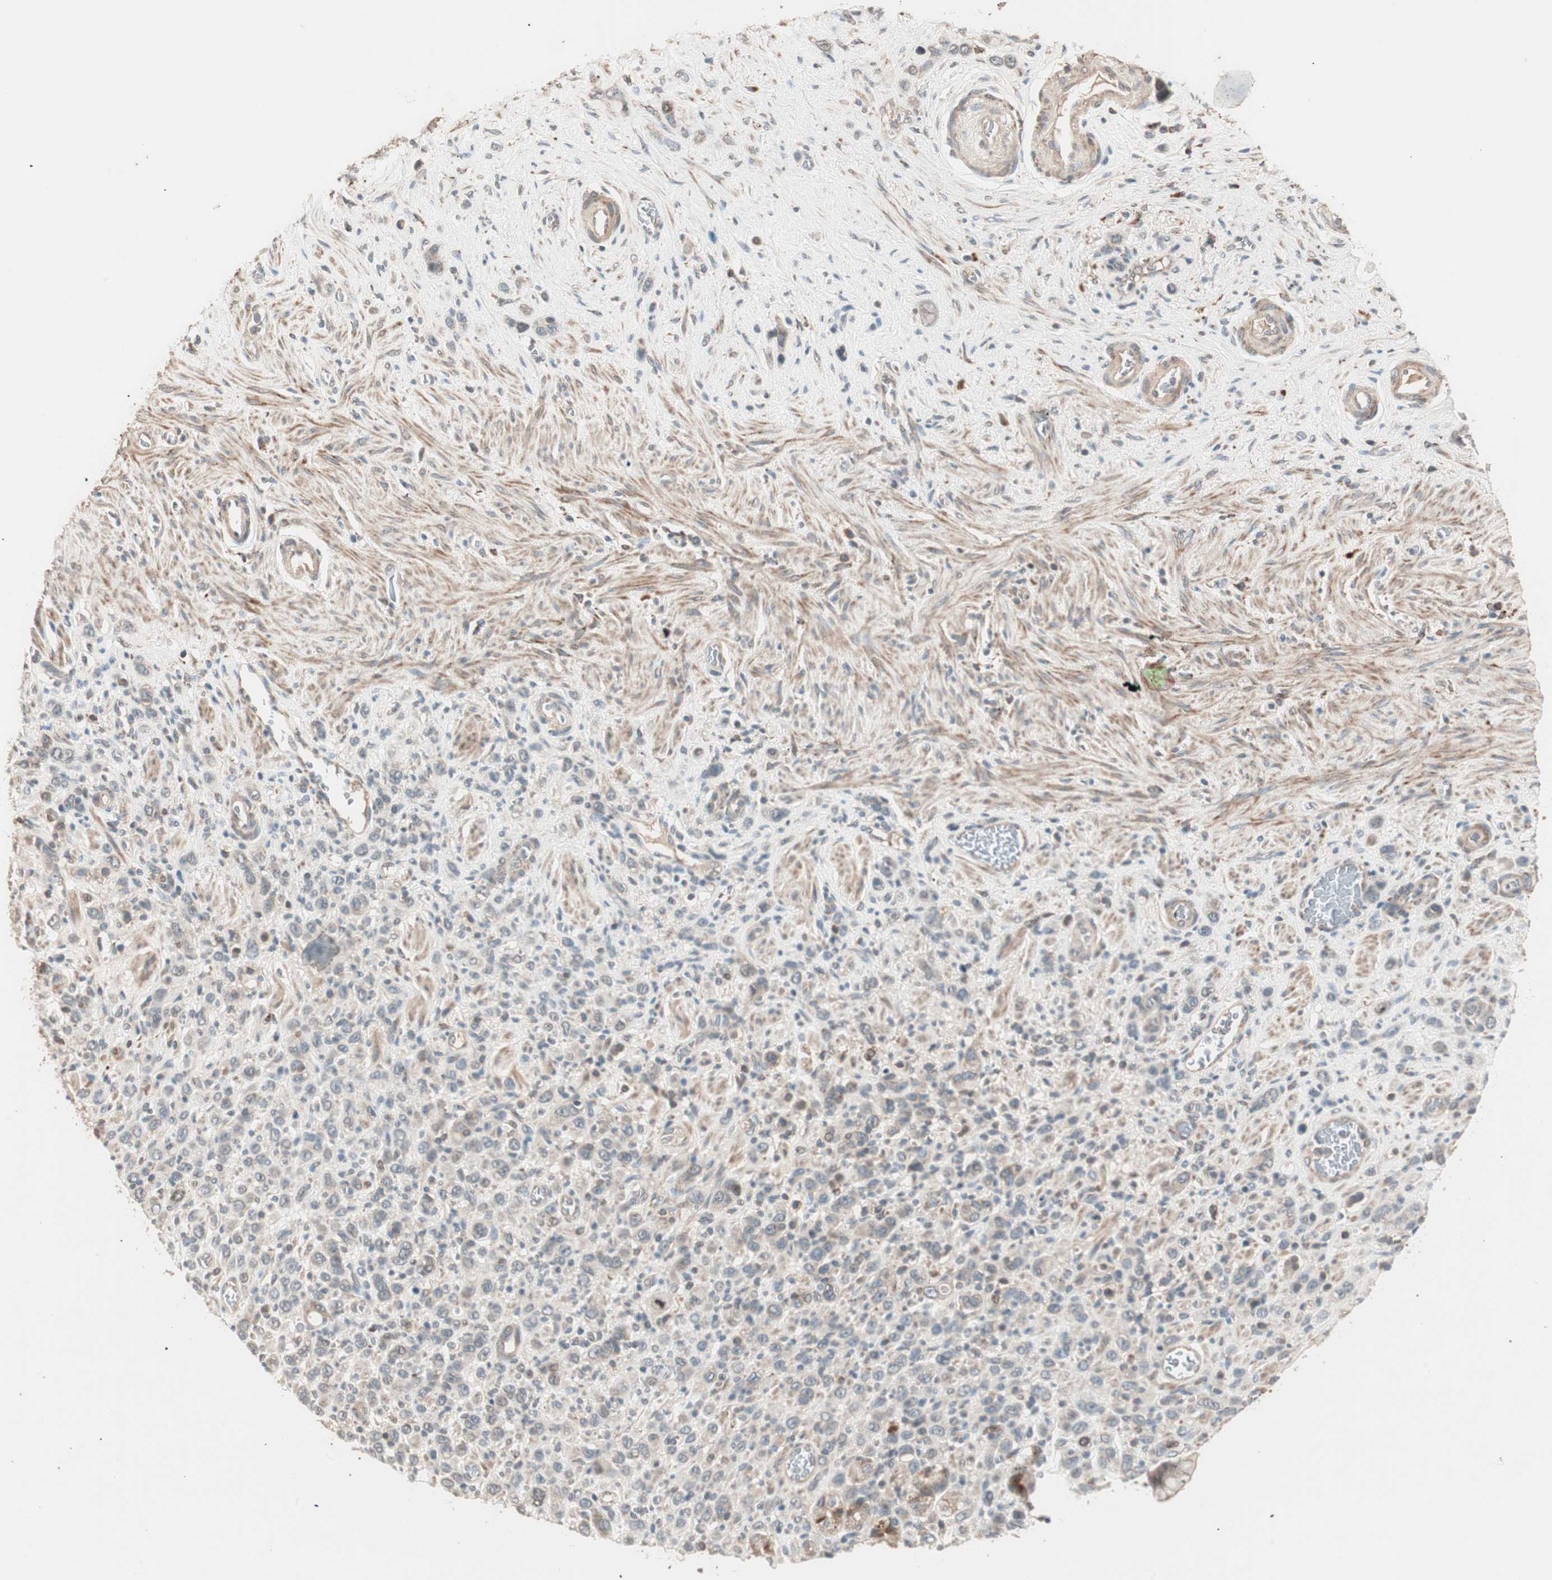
{"staining": {"intensity": "weak", "quantity": ">75%", "location": "cytoplasmic/membranous"}, "tissue": "stomach cancer", "cell_type": "Tumor cells", "image_type": "cancer", "snomed": [{"axis": "morphology", "description": "Normal tissue, NOS"}, {"axis": "morphology", "description": "Adenocarcinoma, NOS"}, {"axis": "morphology", "description": "Adenocarcinoma, High grade"}, {"axis": "topography", "description": "Stomach, upper"}, {"axis": "topography", "description": "Stomach"}], "caption": "Immunohistochemistry (IHC) photomicrograph of human stomach cancer (high-grade adenocarcinoma) stained for a protein (brown), which displays low levels of weak cytoplasmic/membranous expression in about >75% of tumor cells.", "gene": "NFRKB", "patient": {"sex": "female", "age": 65}}